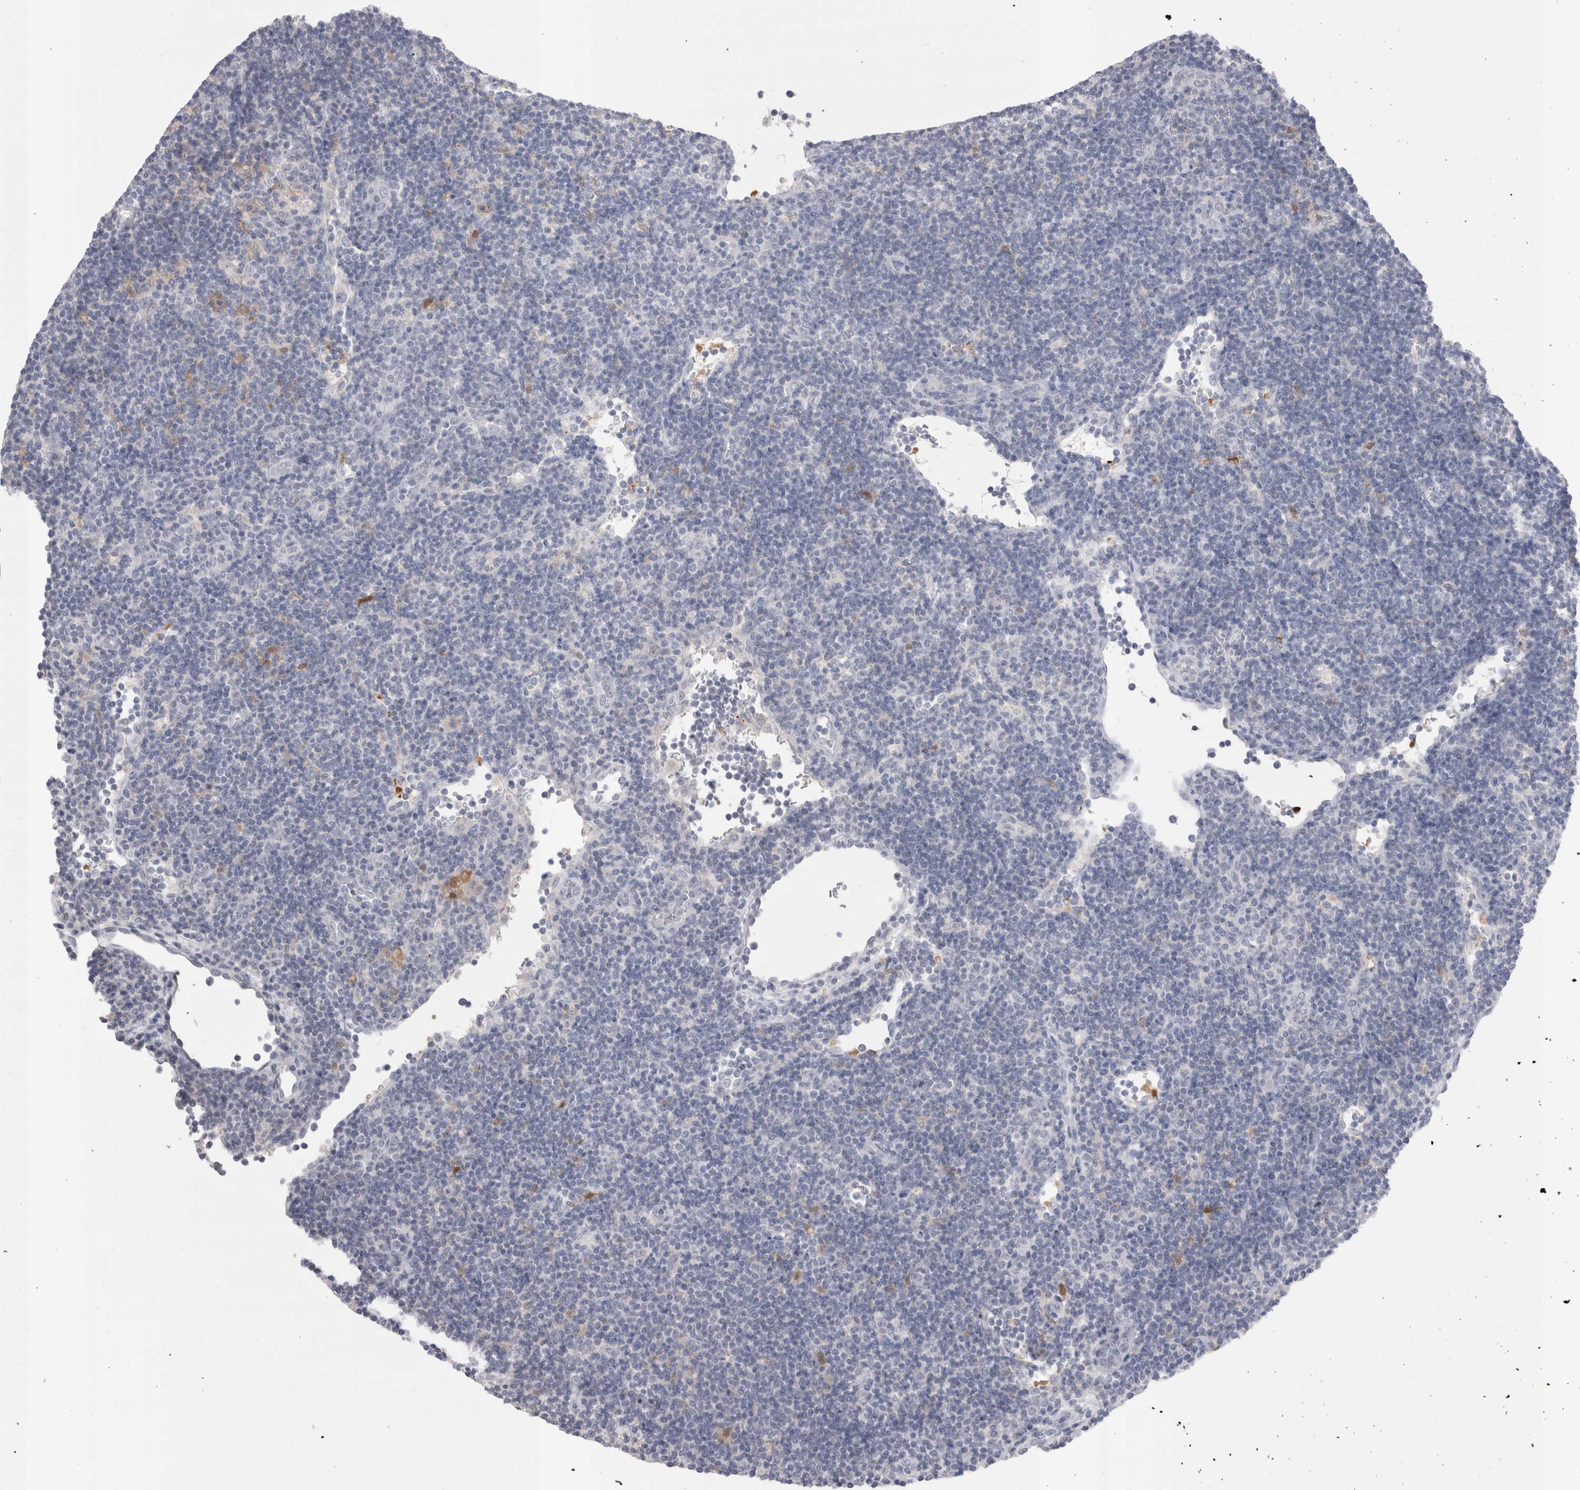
{"staining": {"intensity": "negative", "quantity": "none", "location": "none"}, "tissue": "lymphoma", "cell_type": "Tumor cells", "image_type": "cancer", "snomed": [{"axis": "morphology", "description": "Hodgkin's disease, NOS"}, {"axis": "topography", "description": "Lymph node"}], "caption": "High magnification brightfield microscopy of Hodgkin's disease stained with DAB (3,3'-diaminobenzidine) (brown) and counterstained with hematoxylin (blue): tumor cells show no significant positivity.", "gene": "SUCNR1", "patient": {"sex": "female", "age": 57}}